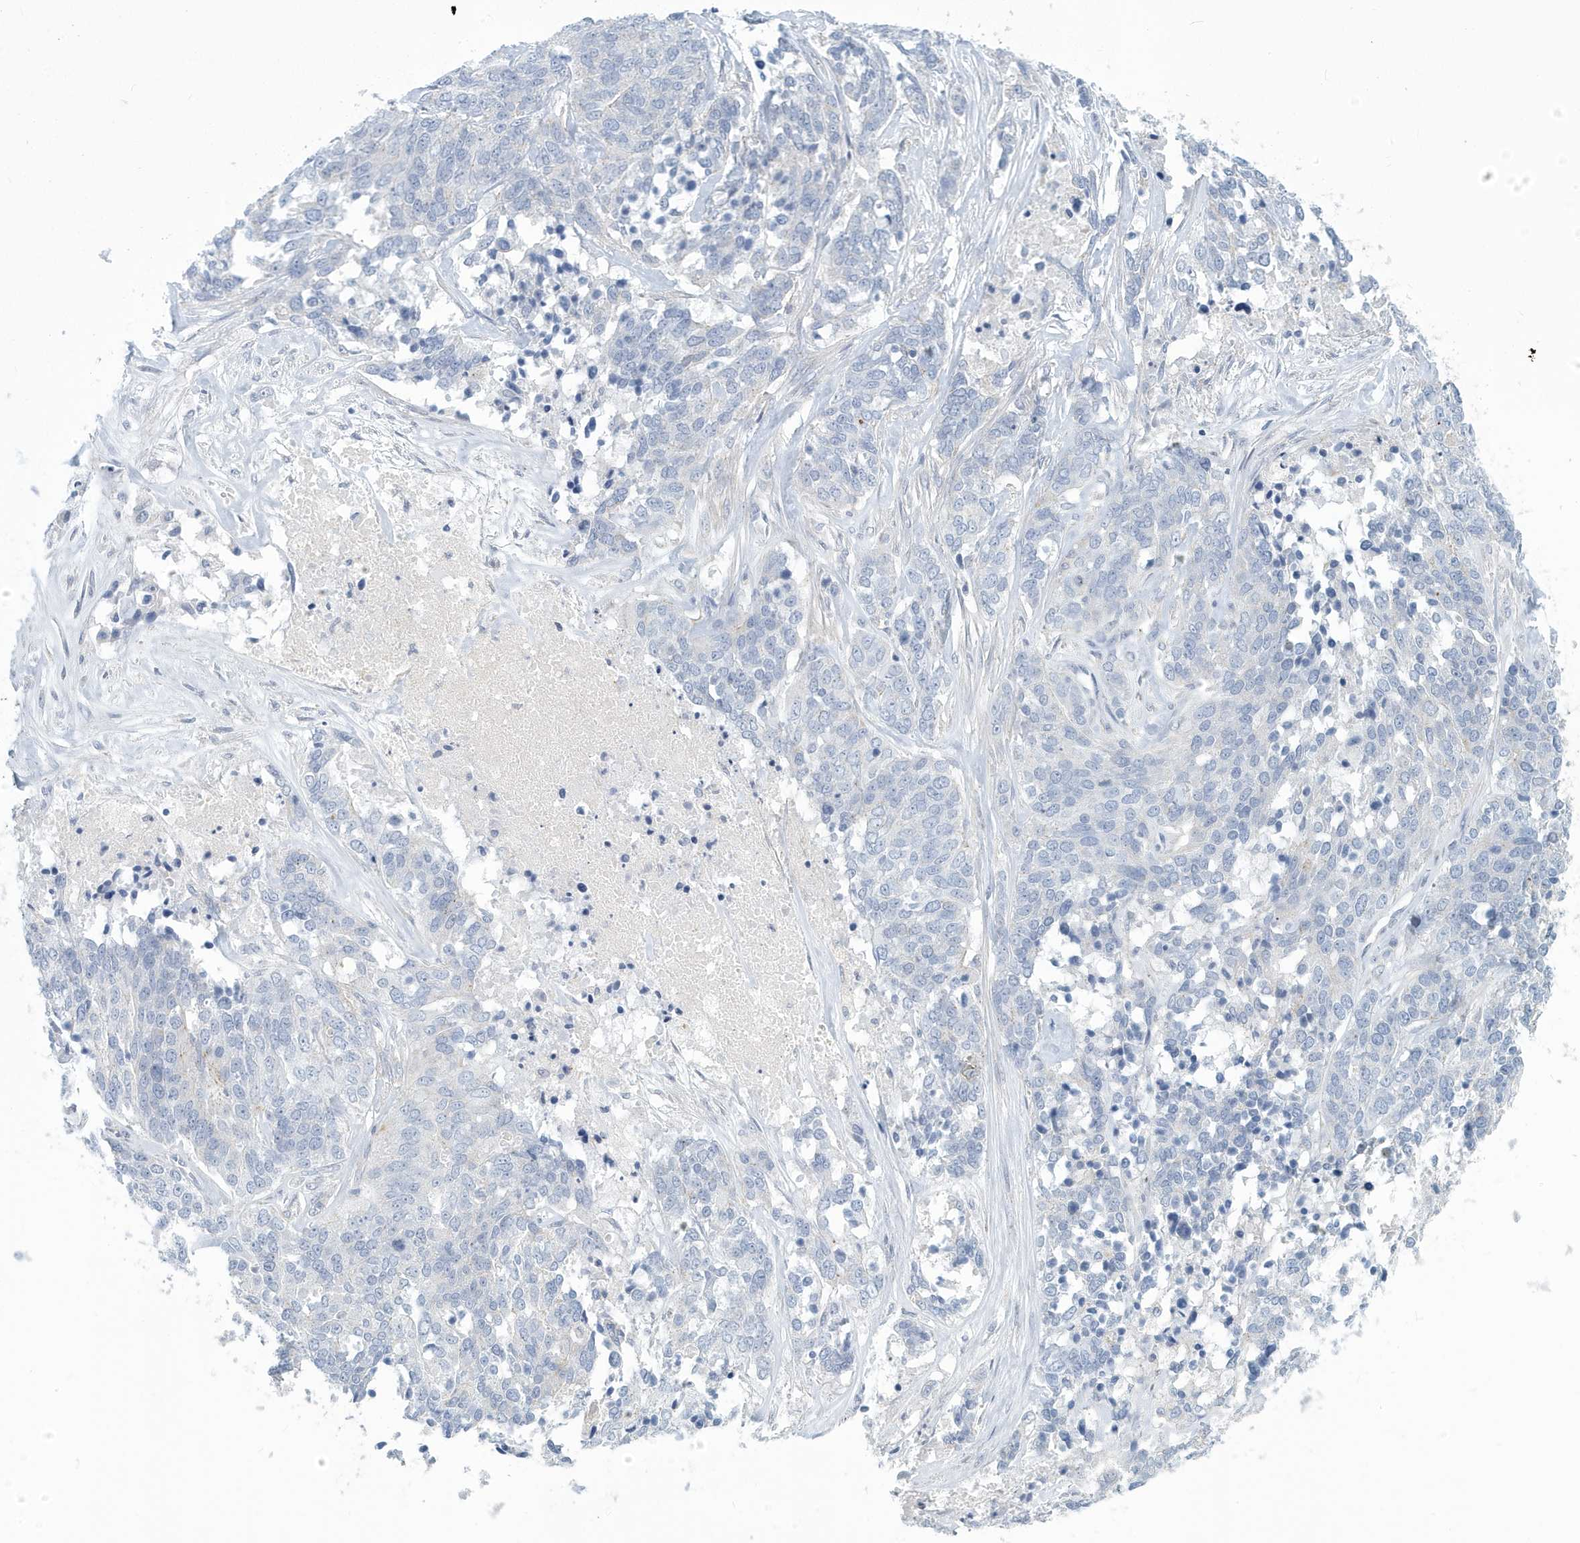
{"staining": {"intensity": "negative", "quantity": "none", "location": "none"}, "tissue": "ovarian cancer", "cell_type": "Tumor cells", "image_type": "cancer", "snomed": [{"axis": "morphology", "description": "Cystadenocarcinoma, serous, NOS"}, {"axis": "topography", "description": "Ovary"}], "caption": "Immunohistochemistry (IHC) of ovarian serous cystadenocarcinoma reveals no positivity in tumor cells.", "gene": "VTA1", "patient": {"sex": "female", "age": 44}}